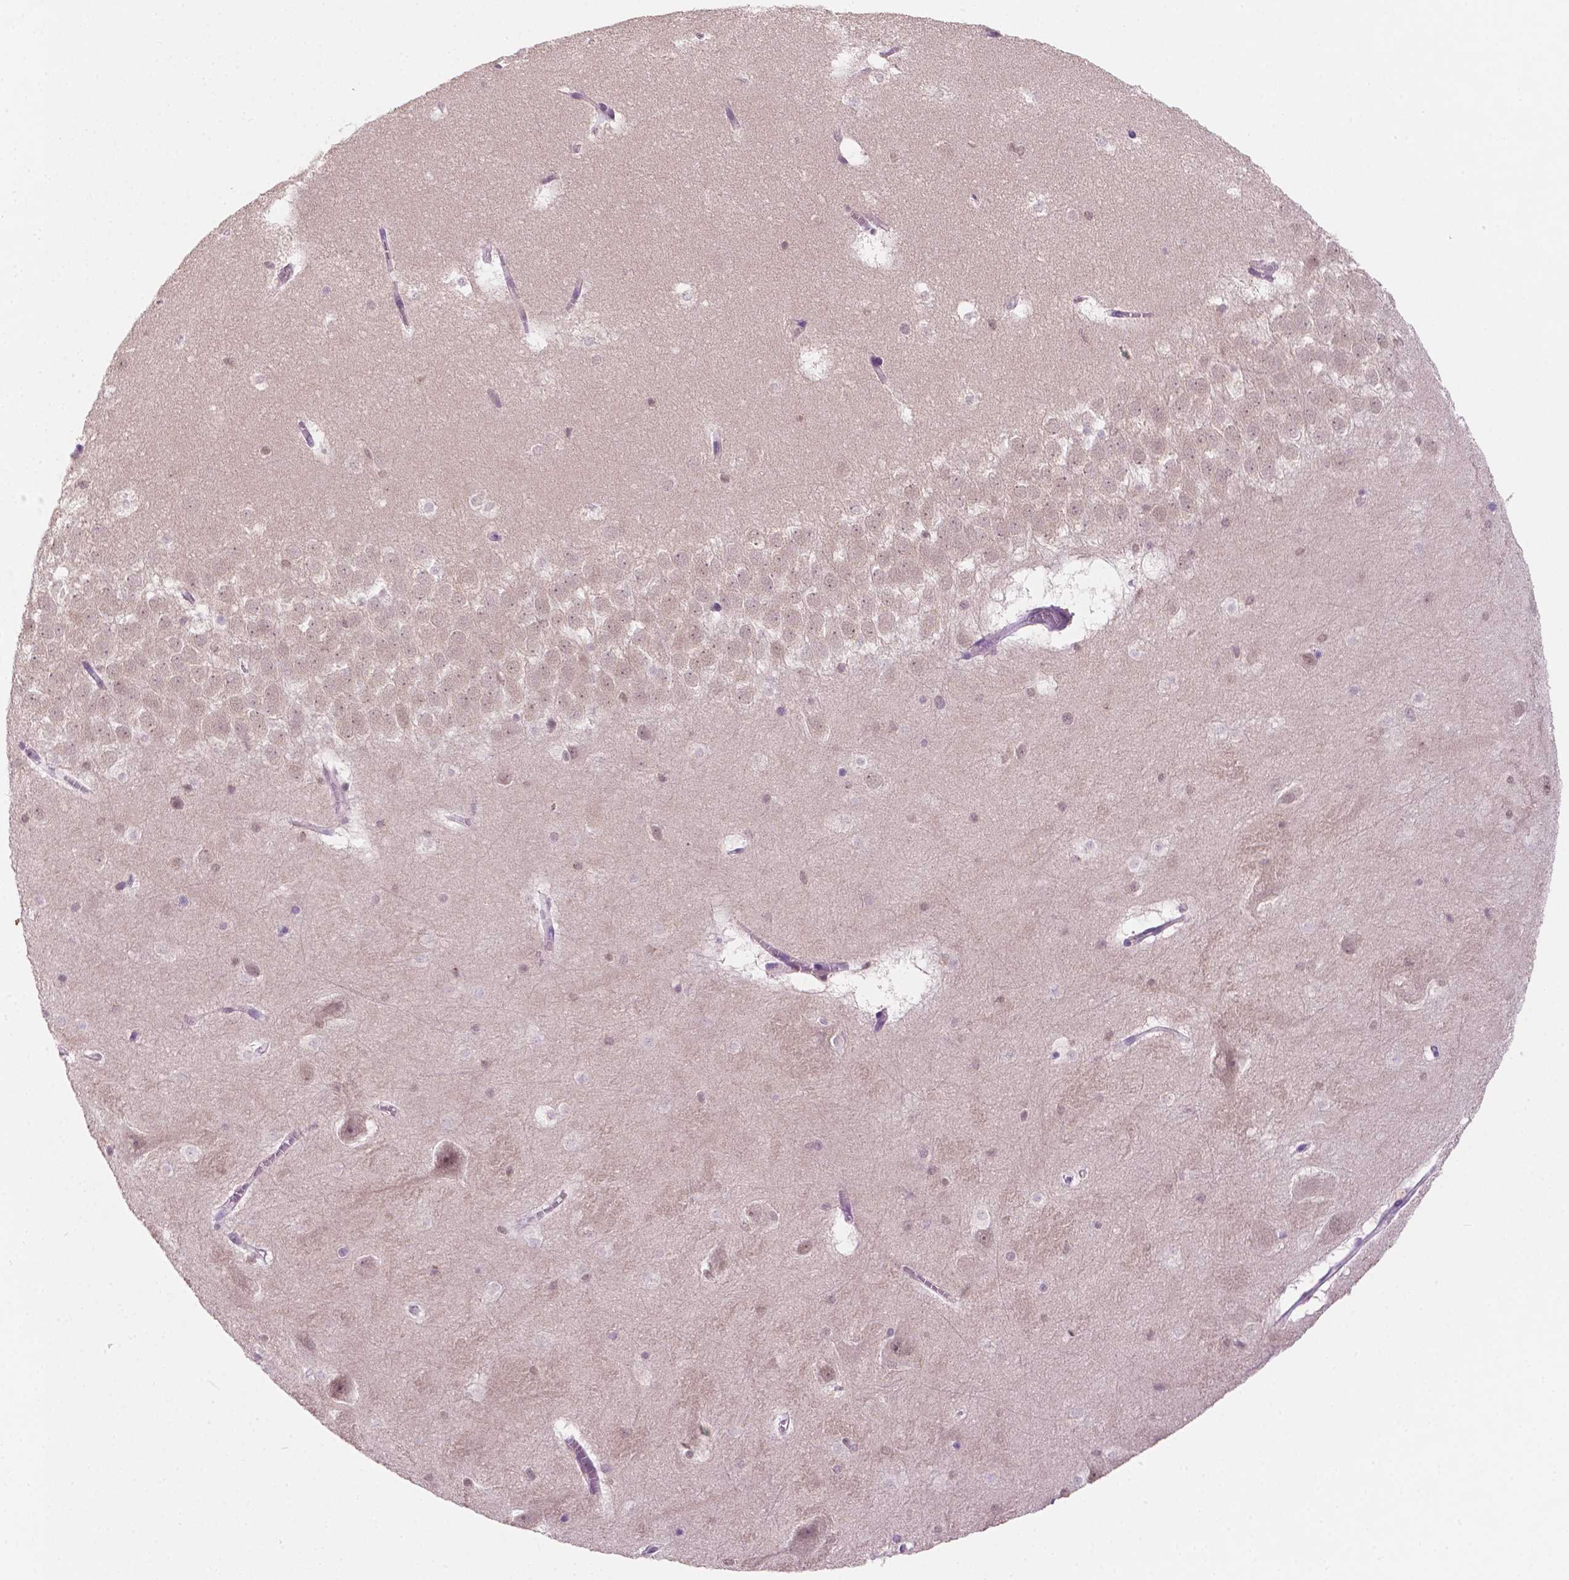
{"staining": {"intensity": "negative", "quantity": "none", "location": "none"}, "tissue": "hippocampus", "cell_type": "Glial cells", "image_type": "normal", "snomed": [{"axis": "morphology", "description": "Normal tissue, NOS"}, {"axis": "topography", "description": "Hippocampus"}], "caption": "The IHC image has no significant expression in glial cells of hippocampus. The staining was performed using DAB to visualize the protein expression in brown, while the nuclei were stained in blue with hematoxylin (Magnification: 20x).", "gene": "SHLD3", "patient": {"sex": "male", "age": 45}}